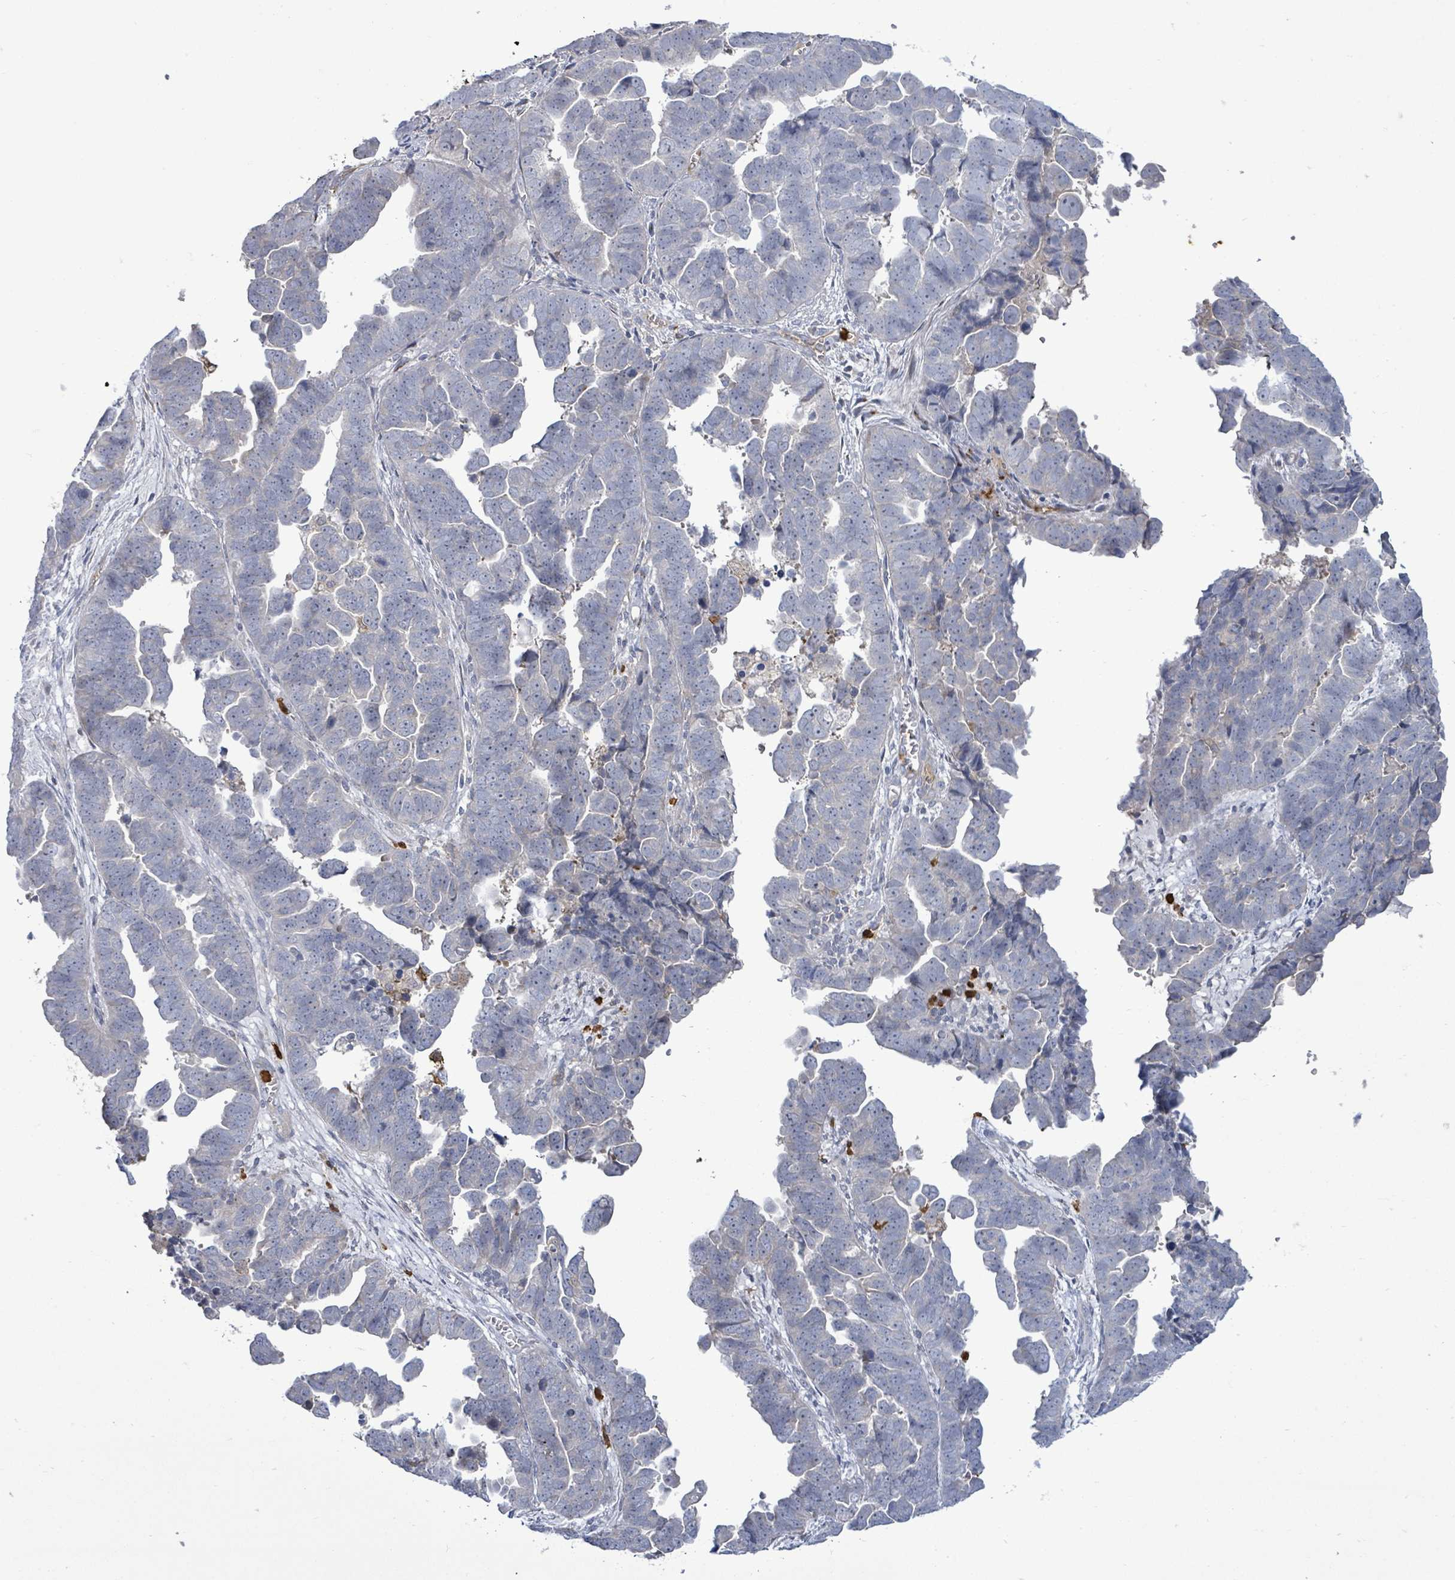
{"staining": {"intensity": "negative", "quantity": "none", "location": "none"}, "tissue": "endometrial cancer", "cell_type": "Tumor cells", "image_type": "cancer", "snomed": [{"axis": "morphology", "description": "Adenocarcinoma, NOS"}, {"axis": "topography", "description": "Endometrium"}], "caption": "Endometrial cancer (adenocarcinoma) was stained to show a protein in brown. There is no significant expression in tumor cells. Nuclei are stained in blue.", "gene": "FAM210A", "patient": {"sex": "female", "age": 75}}